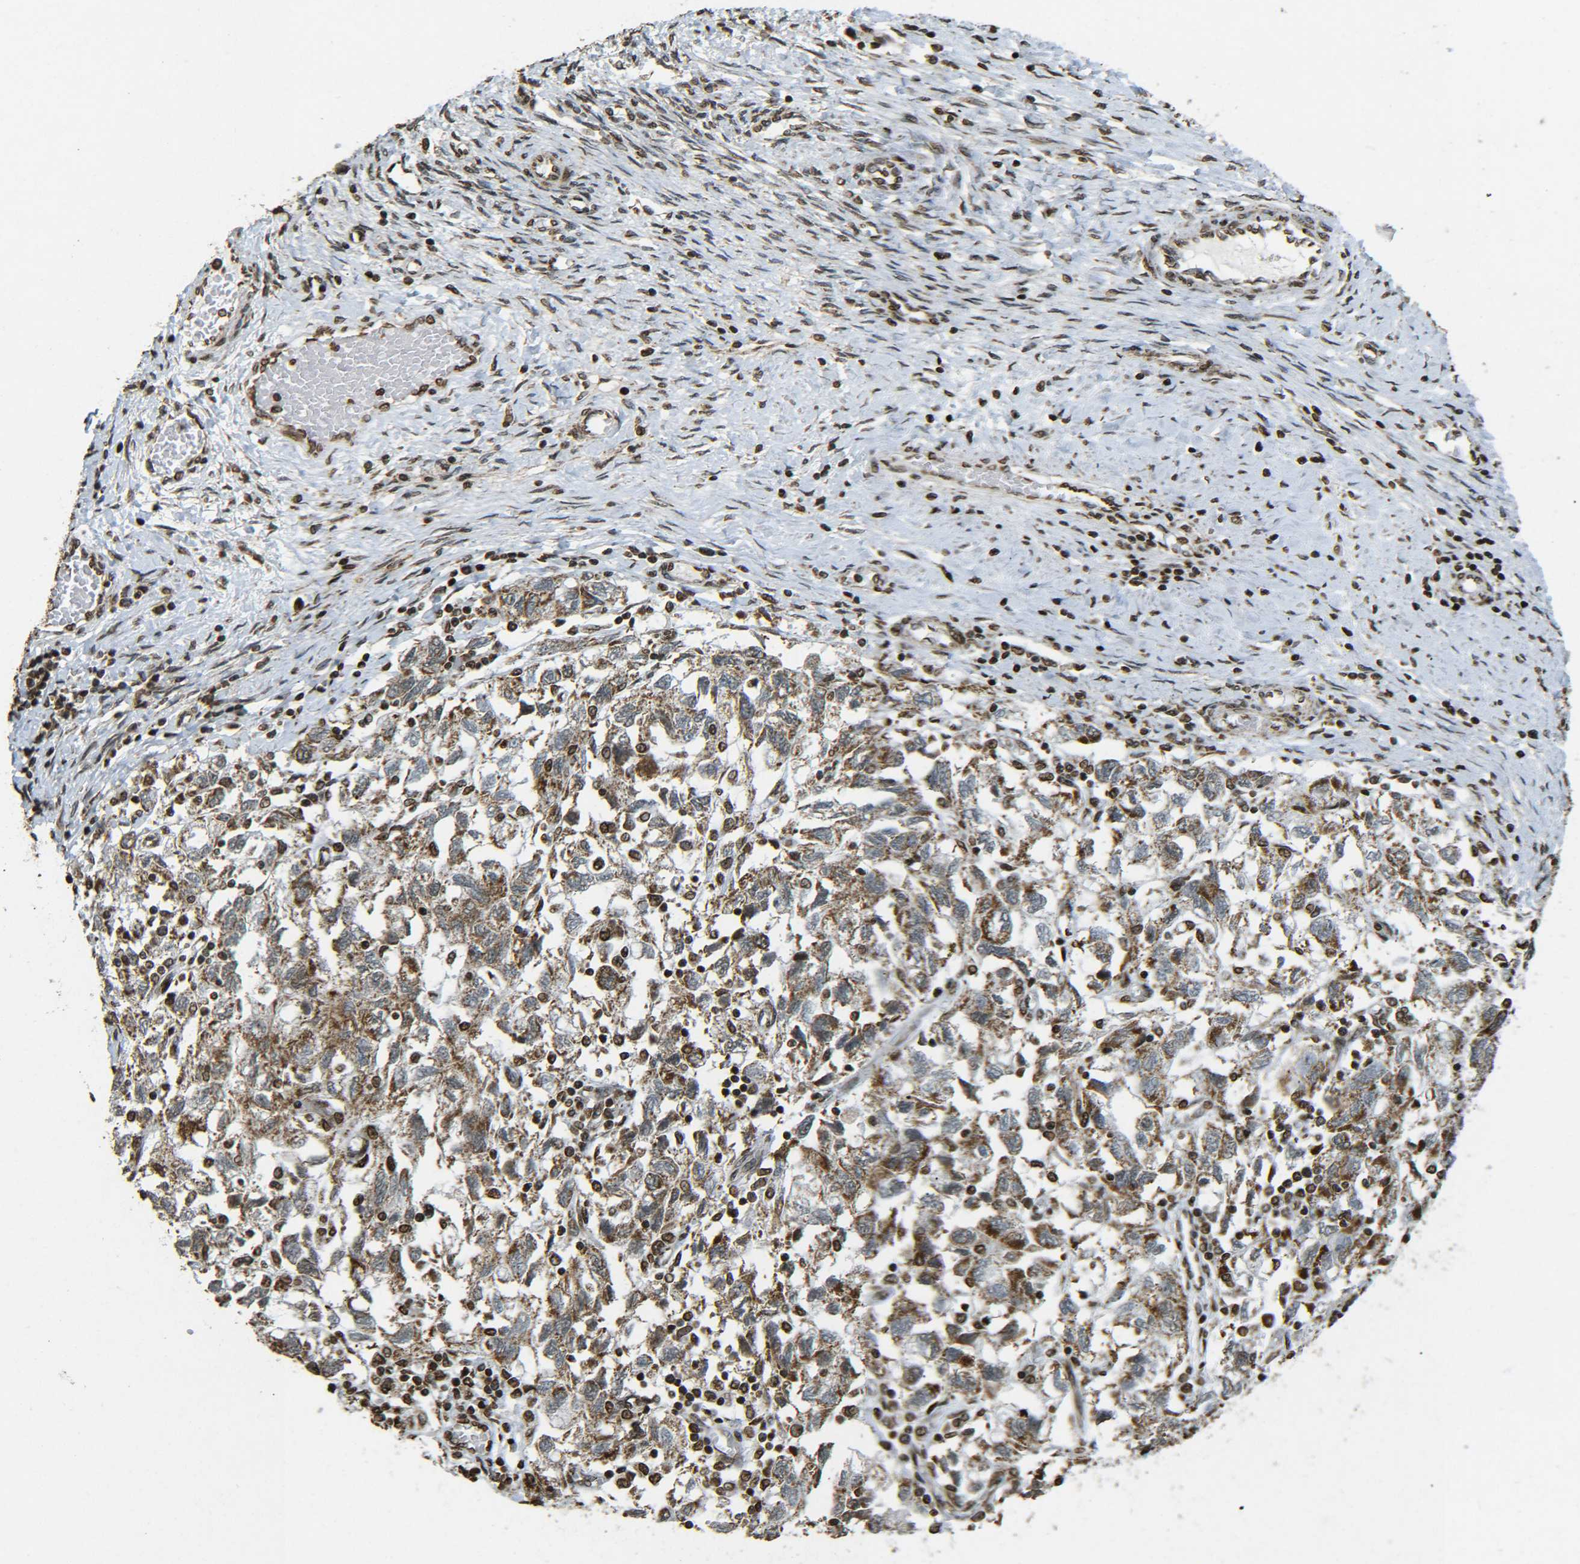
{"staining": {"intensity": "moderate", "quantity": ">75%", "location": "cytoplasmic/membranous"}, "tissue": "ovarian cancer", "cell_type": "Tumor cells", "image_type": "cancer", "snomed": [{"axis": "morphology", "description": "Carcinoma, NOS"}, {"axis": "morphology", "description": "Cystadenocarcinoma, serous, NOS"}, {"axis": "topography", "description": "Ovary"}], "caption": "An immunohistochemistry micrograph of neoplastic tissue is shown. Protein staining in brown highlights moderate cytoplasmic/membranous positivity in ovarian cancer (serous cystadenocarcinoma) within tumor cells. Nuclei are stained in blue.", "gene": "NEUROG2", "patient": {"sex": "female", "age": 69}}